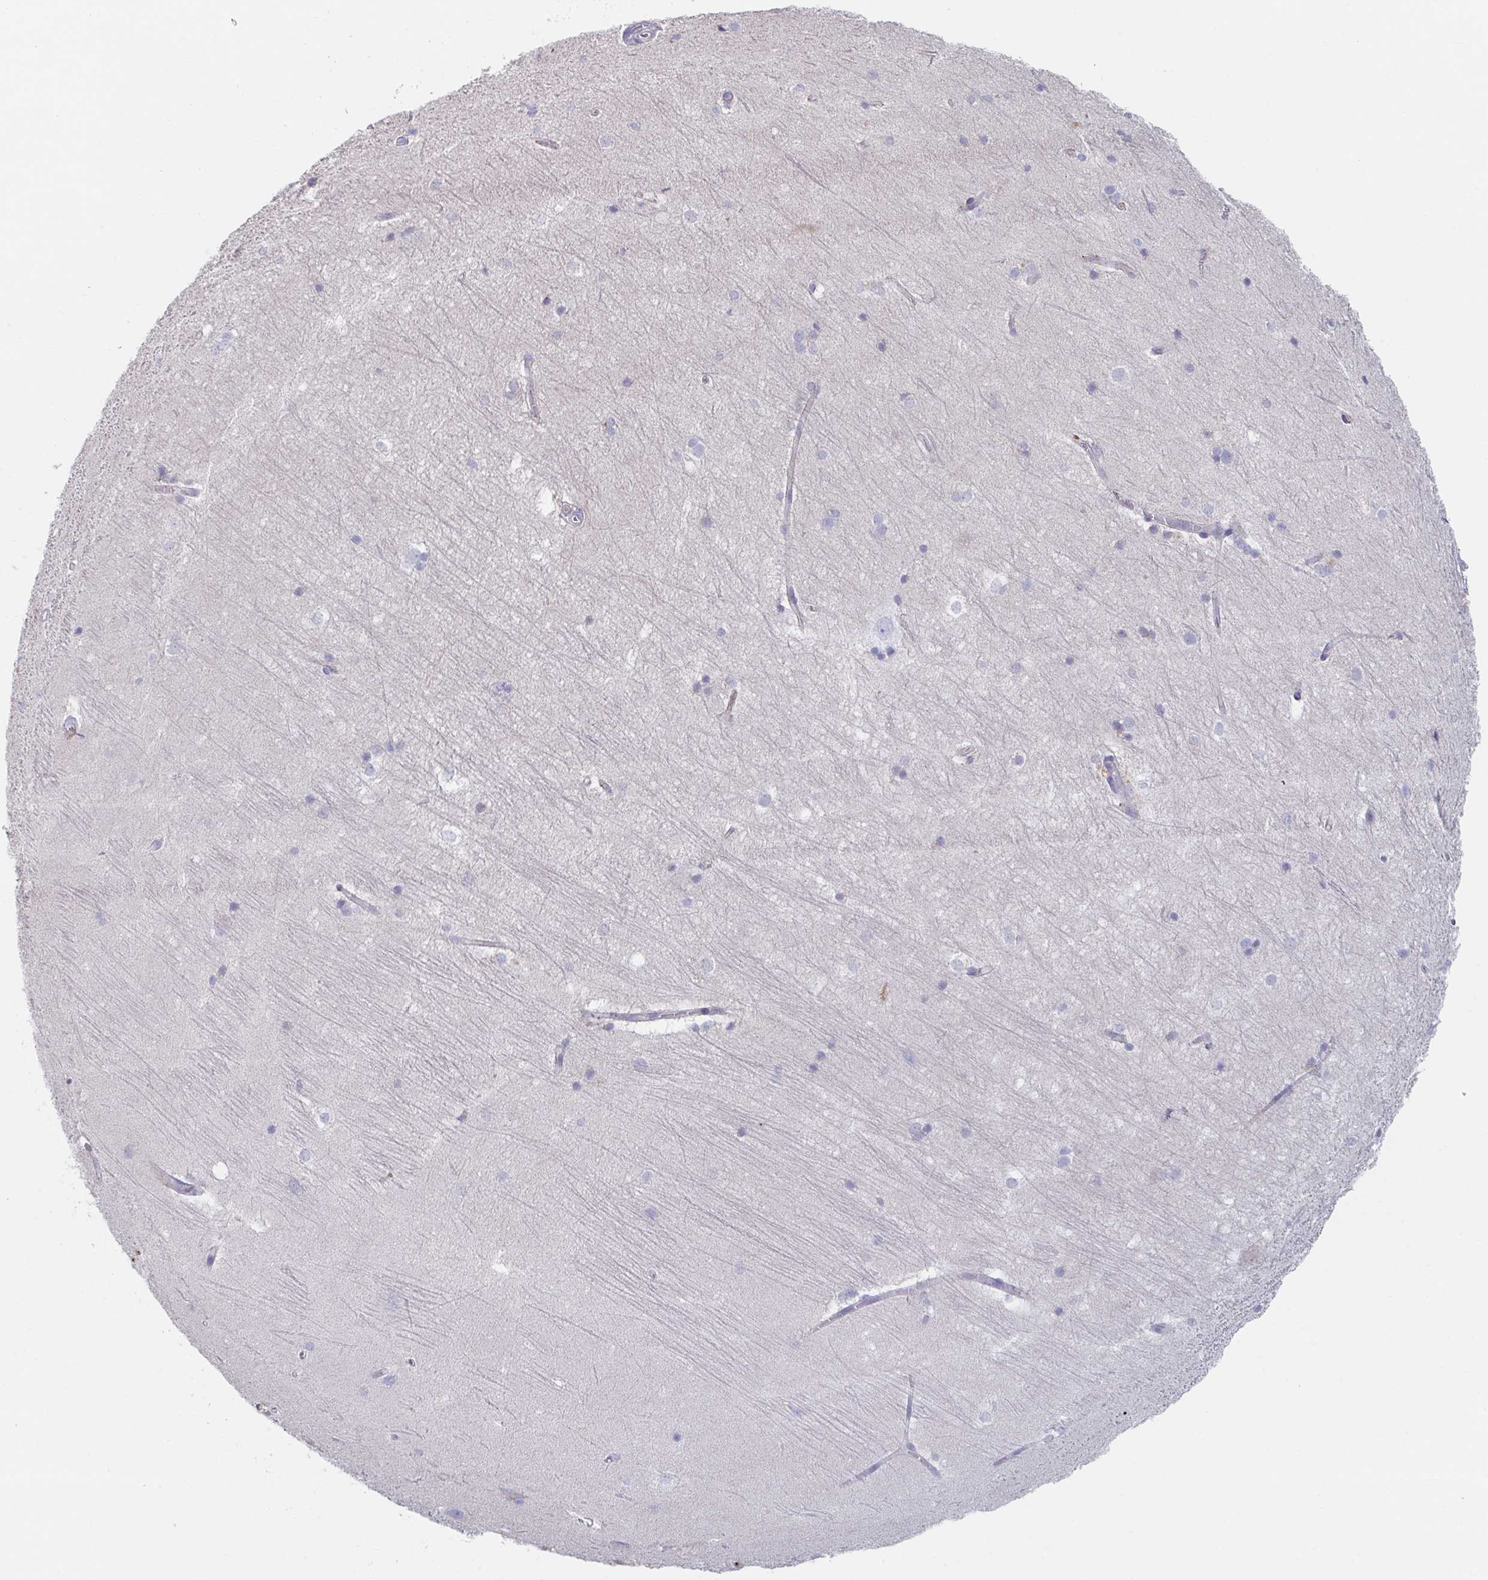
{"staining": {"intensity": "negative", "quantity": "none", "location": "none"}, "tissue": "hippocampus", "cell_type": "Glial cells", "image_type": "normal", "snomed": [{"axis": "morphology", "description": "Normal tissue, NOS"}, {"axis": "topography", "description": "Cerebral cortex"}, {"axis": "topography", "description": "Hippocampus"}], "caption": "Immunohistochemistry histopathology image of benign hippocampus: hippocampus stained with DAB shows no significant protein expression in glial cells. Nuclei are stained in blue.", "gene": "KCNK5", "patient": {"sex": "female", "age": 19}}